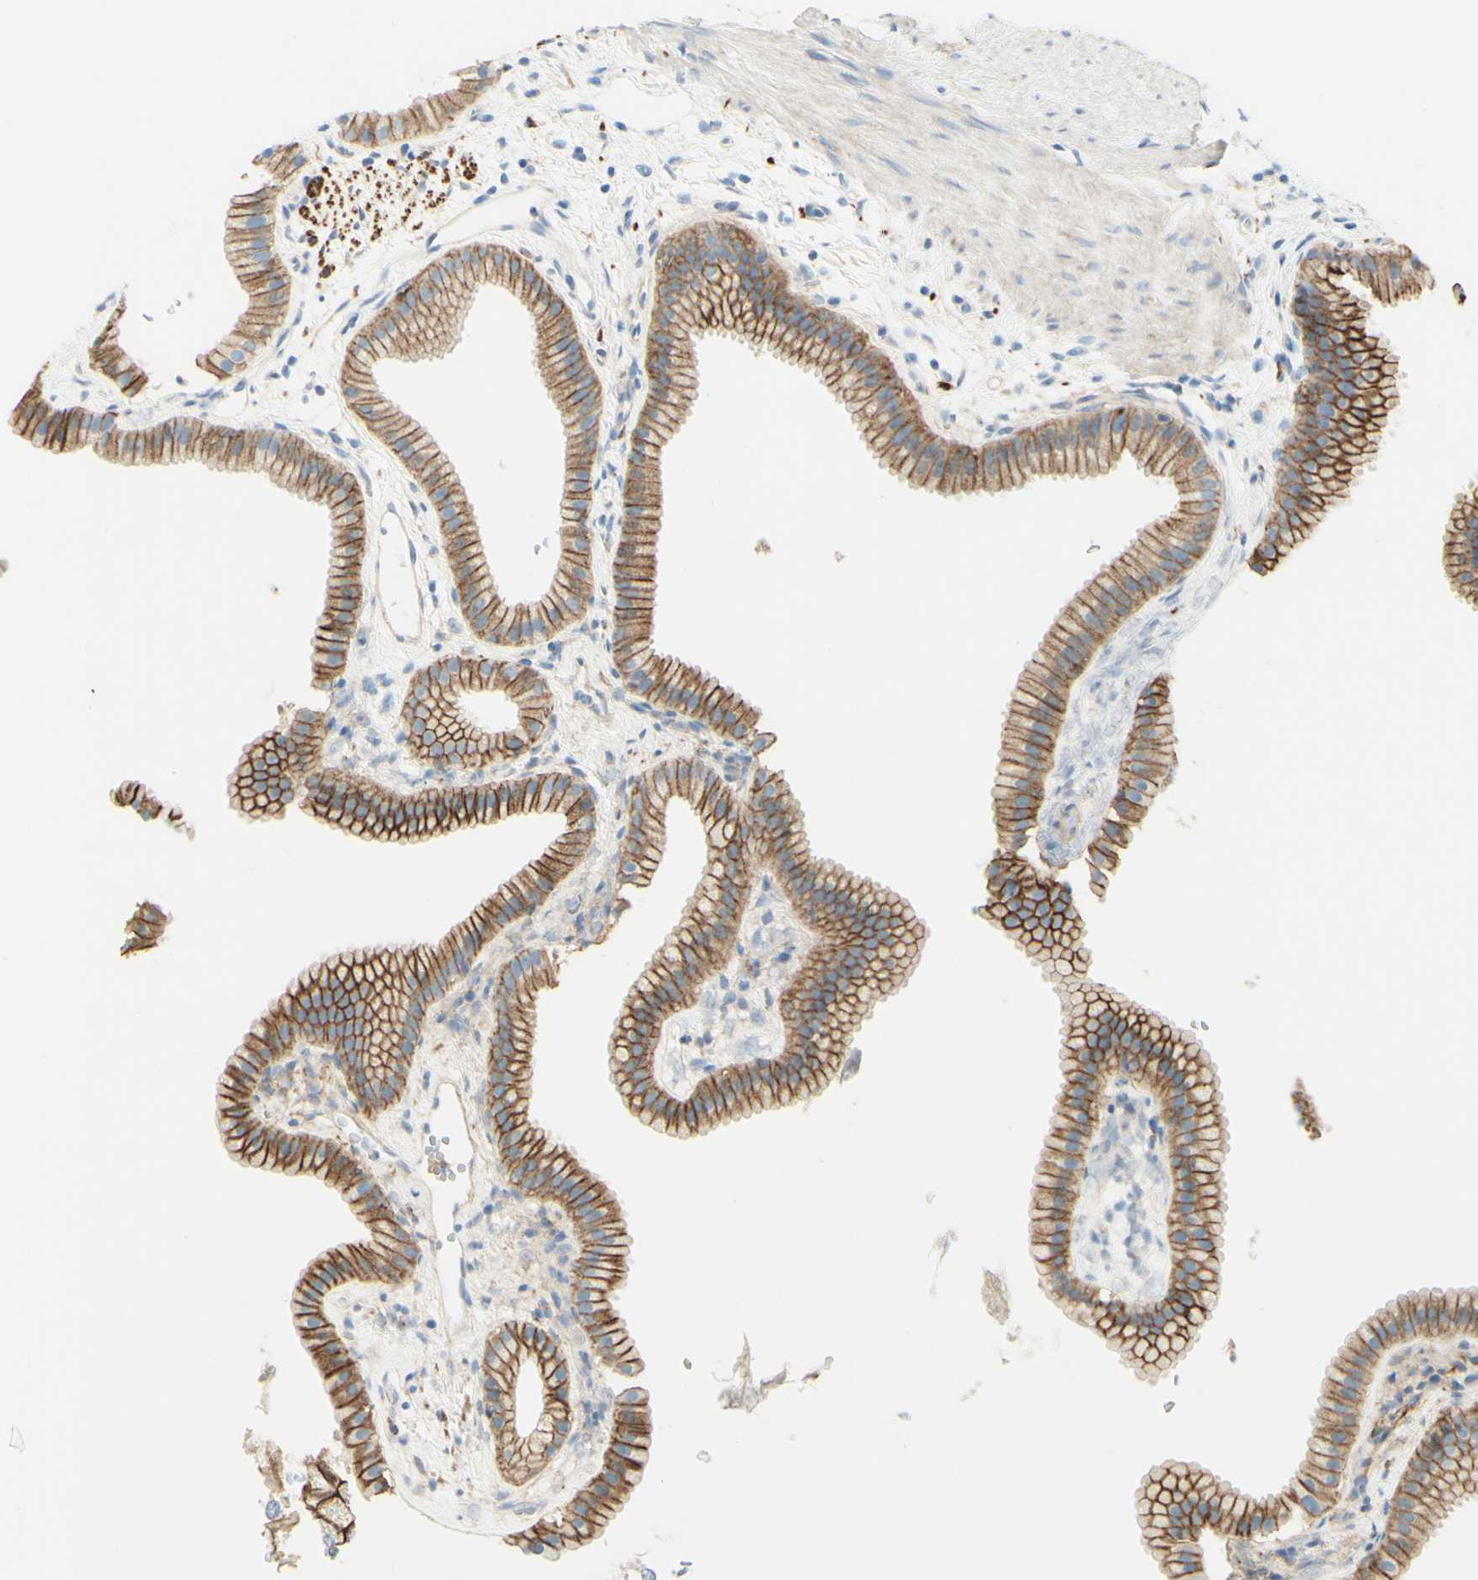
{"staining": {"intensity": "moderate", "quantity": ">75%", "location": "cytoplasmic/membranous"}, "tissue": "gallbladder", "cell_type": "Glandular cells", "image_type": "normal", "snomed": [{"axis": "morphology", "description": "Normal tissue, NOS"}, {"axis": "topography", "description": "Gallbladder"}], "caption": "Immunohistochemical staining of unremarkable gallbladder displays medium levels of moderate cytoplasmic/membranous positivity in about >75% of glandular cells. The staining was performed using DAB (3,3'-diaminobenzidine) to visualize the protein expression in brown, while the nuclei were stained in blue with hematoxylin (Magnification: 20x).", "gene": "ALCAM", "patient": {"sex": "female", "age": 64}}